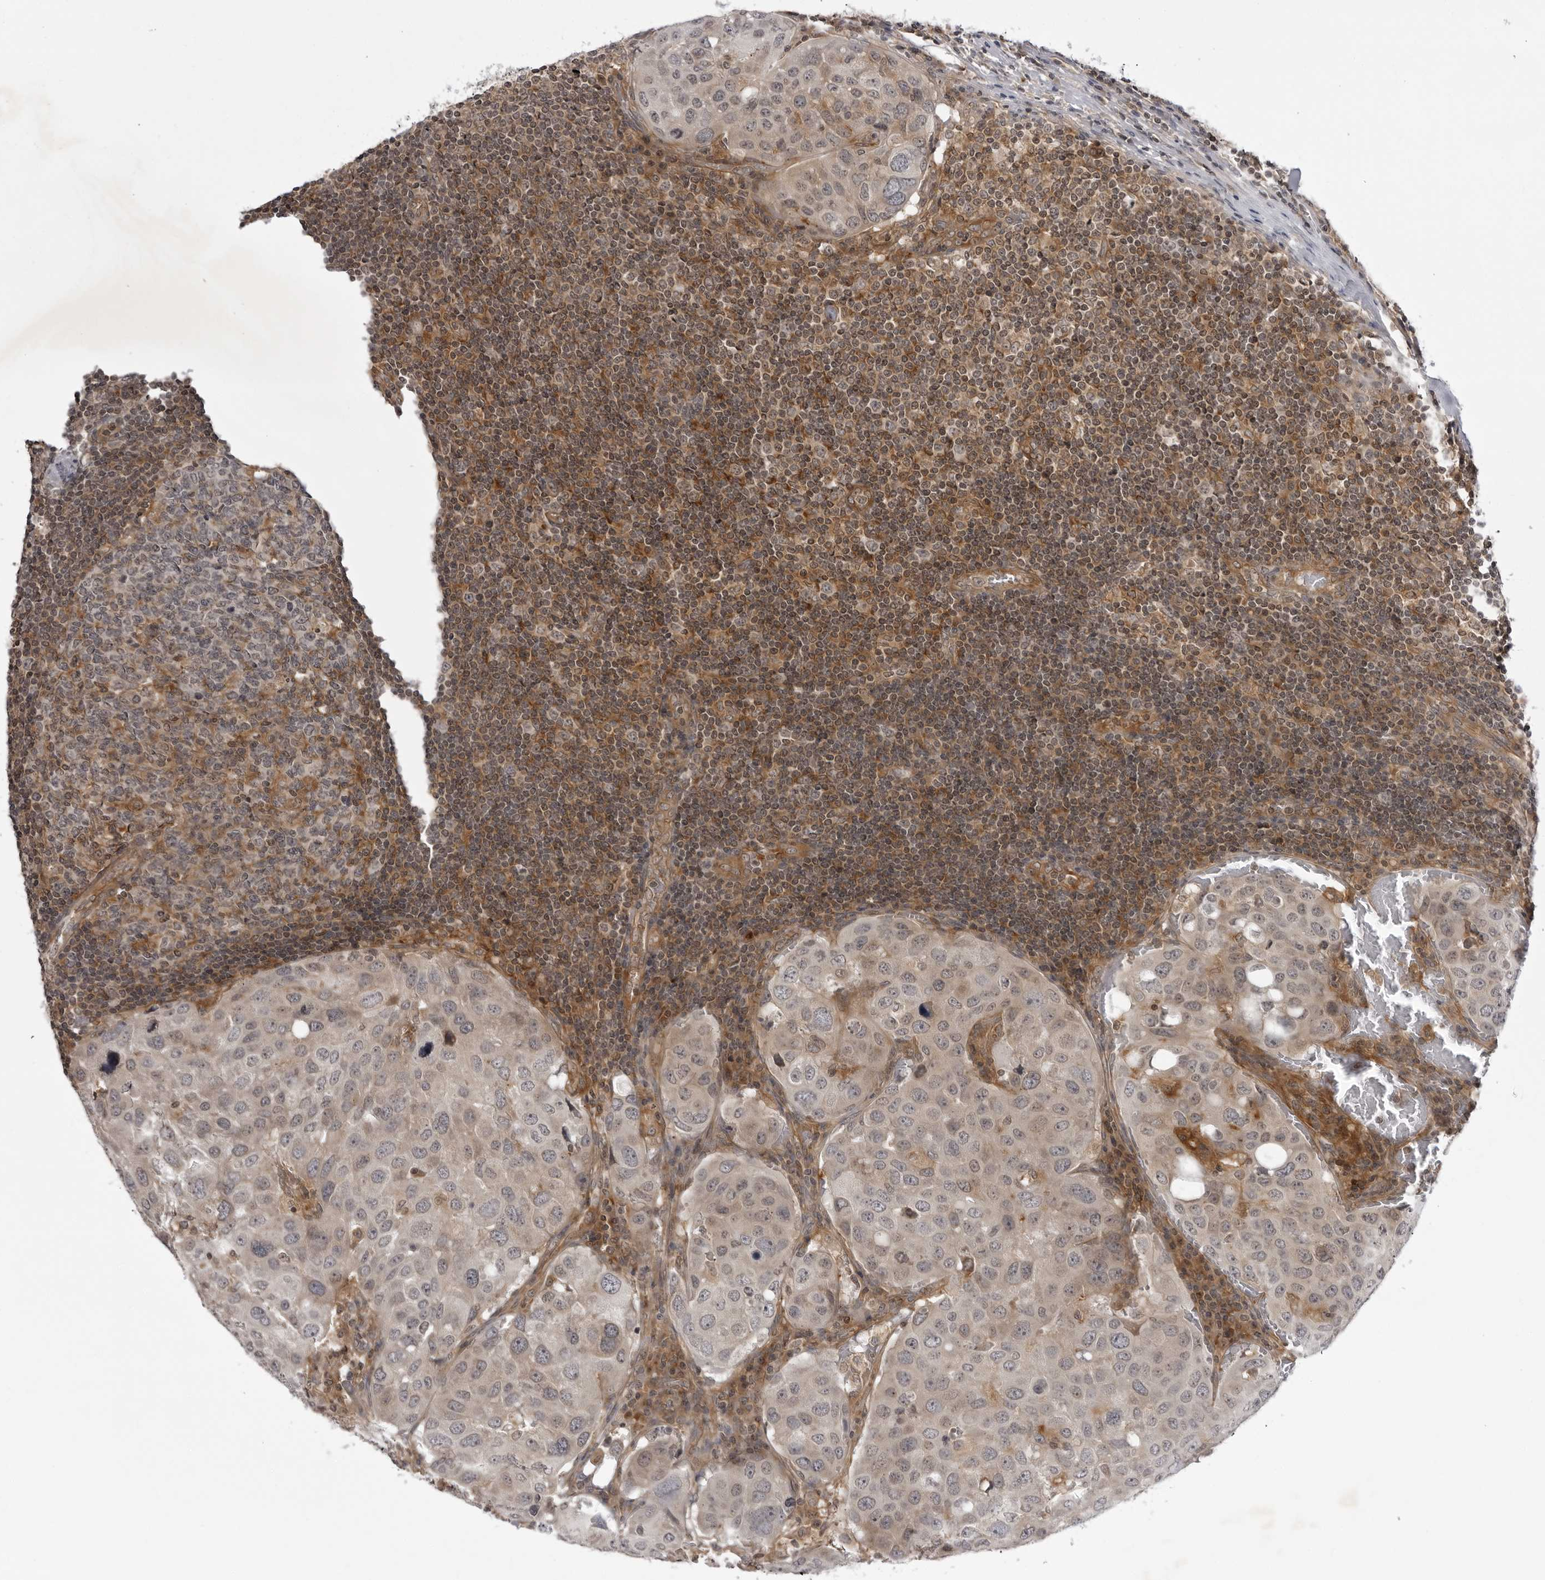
{"staining": {"intensity": "weak", "quantity": "<25%", "location": "cytoplasmic/membranous"}, "tissue": "urothelial cancer", "cell_type": "Tumor cells", "image_type": "cancer", "snomed": [{"axis": "morphology", "description": "Urothelial carcinoma, High grade"}, {"axis": "topography", "description": "Lymph node"}, {"axis": "topography", "description": "Urinary bladder"}], "caption": "Protein analysis of urothelial cancer displays no significant staining in tumor cells.", "gene": "USP43", "patient": {"sex": "male", "age": 51}}